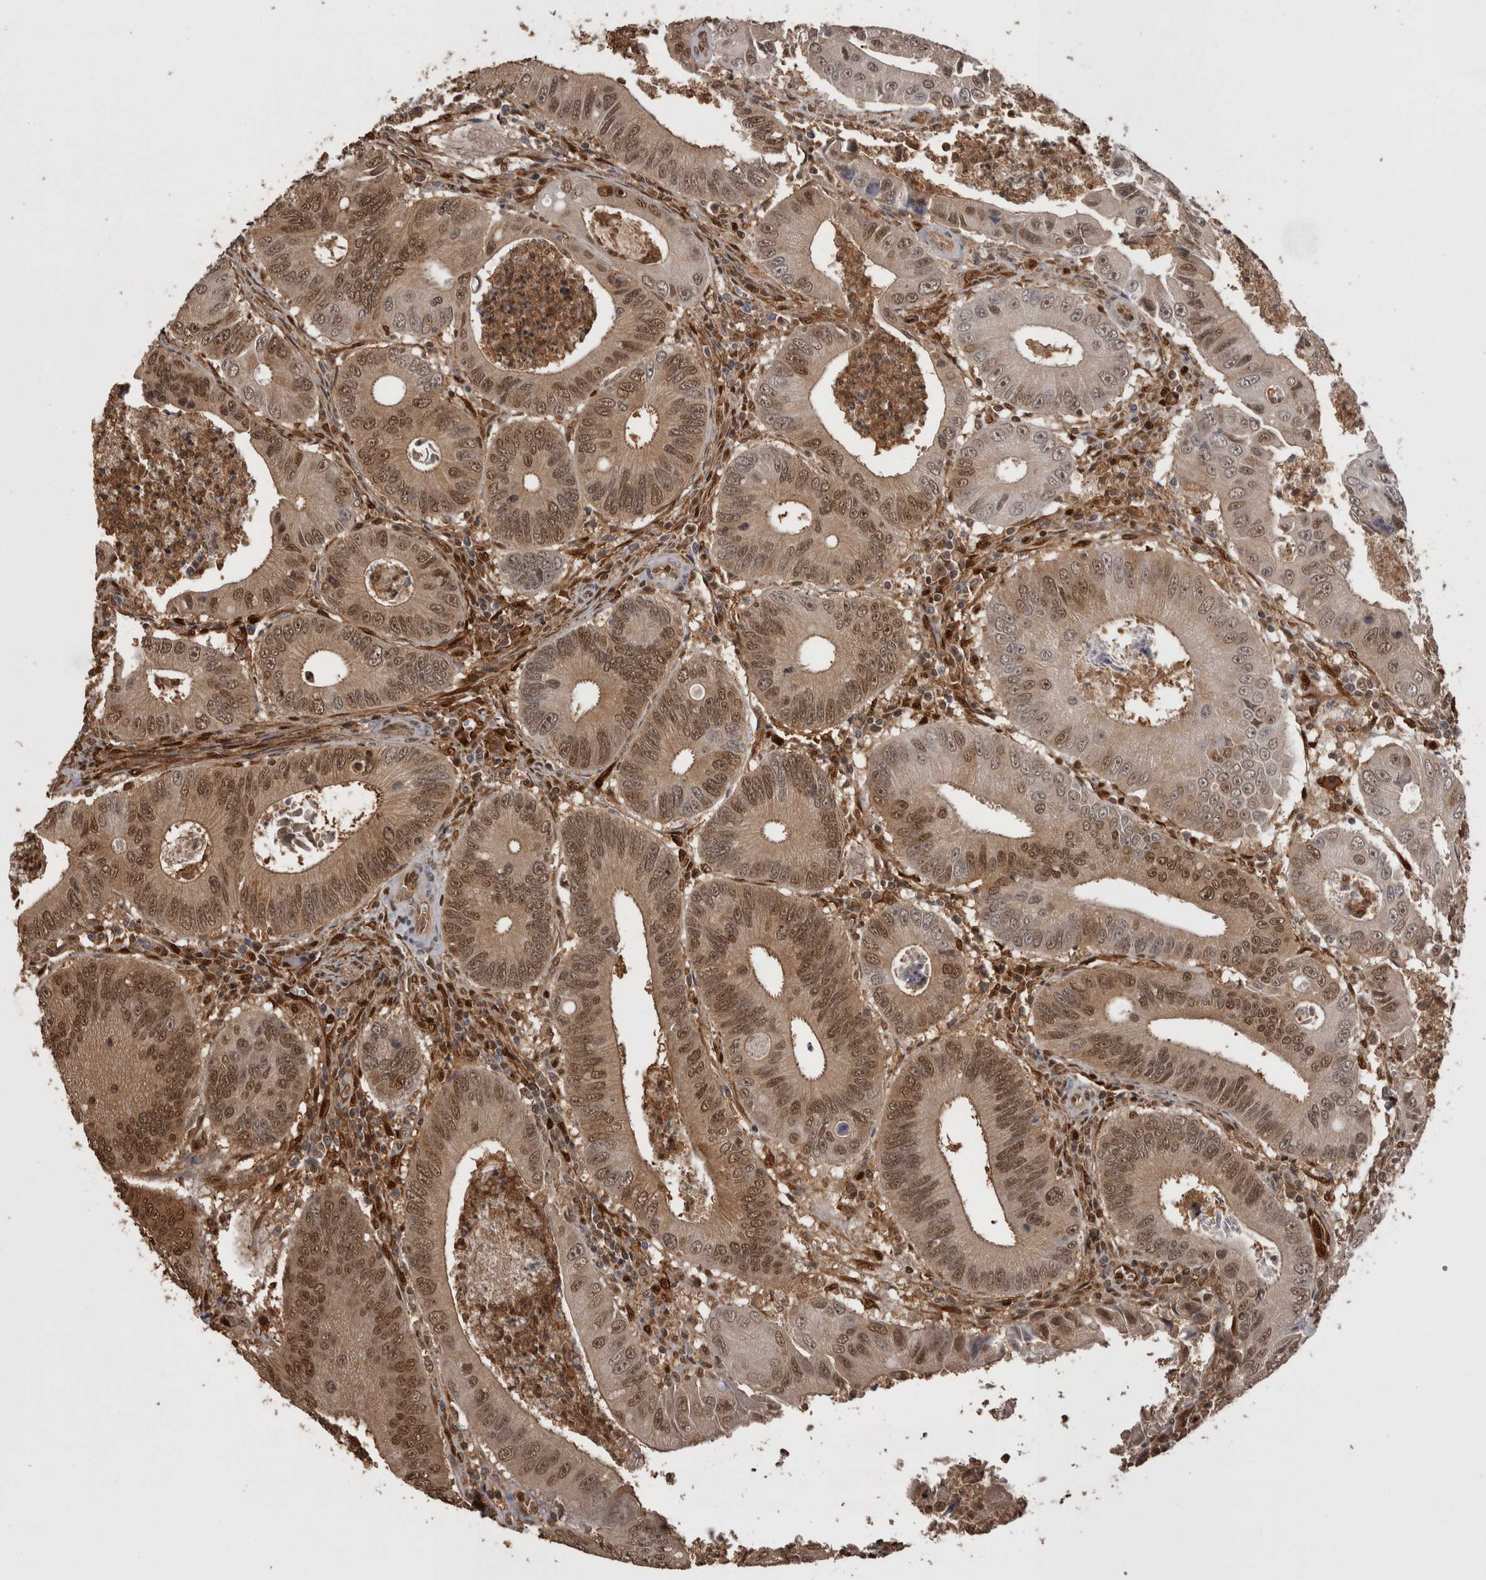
{"staining": {"intensity": "weak", "quantity": ">75%", "location": "cytoplasmic/membranous,nuclear"}, "tissue": "colorectal cancer", "cell_type": "Tumor cells", "image_type": "cancer", "snomed": [{"axis": "morphology", "description": "Inflammation, NOS"}, {"axis": "morphology", "description": "Adenocarcinoma, NOS"}, {"axis": "topography", "description": "Colon"}], "caption": "This is an image of immunohistochemistry (IHC) staining of colorectal adenocarcinoma, which shows weak positivity in the cytoplasmic/membranous and nuclear of tumor cells.", "gene": "LXN", "patient": {"sex": "male", "age": 72}}